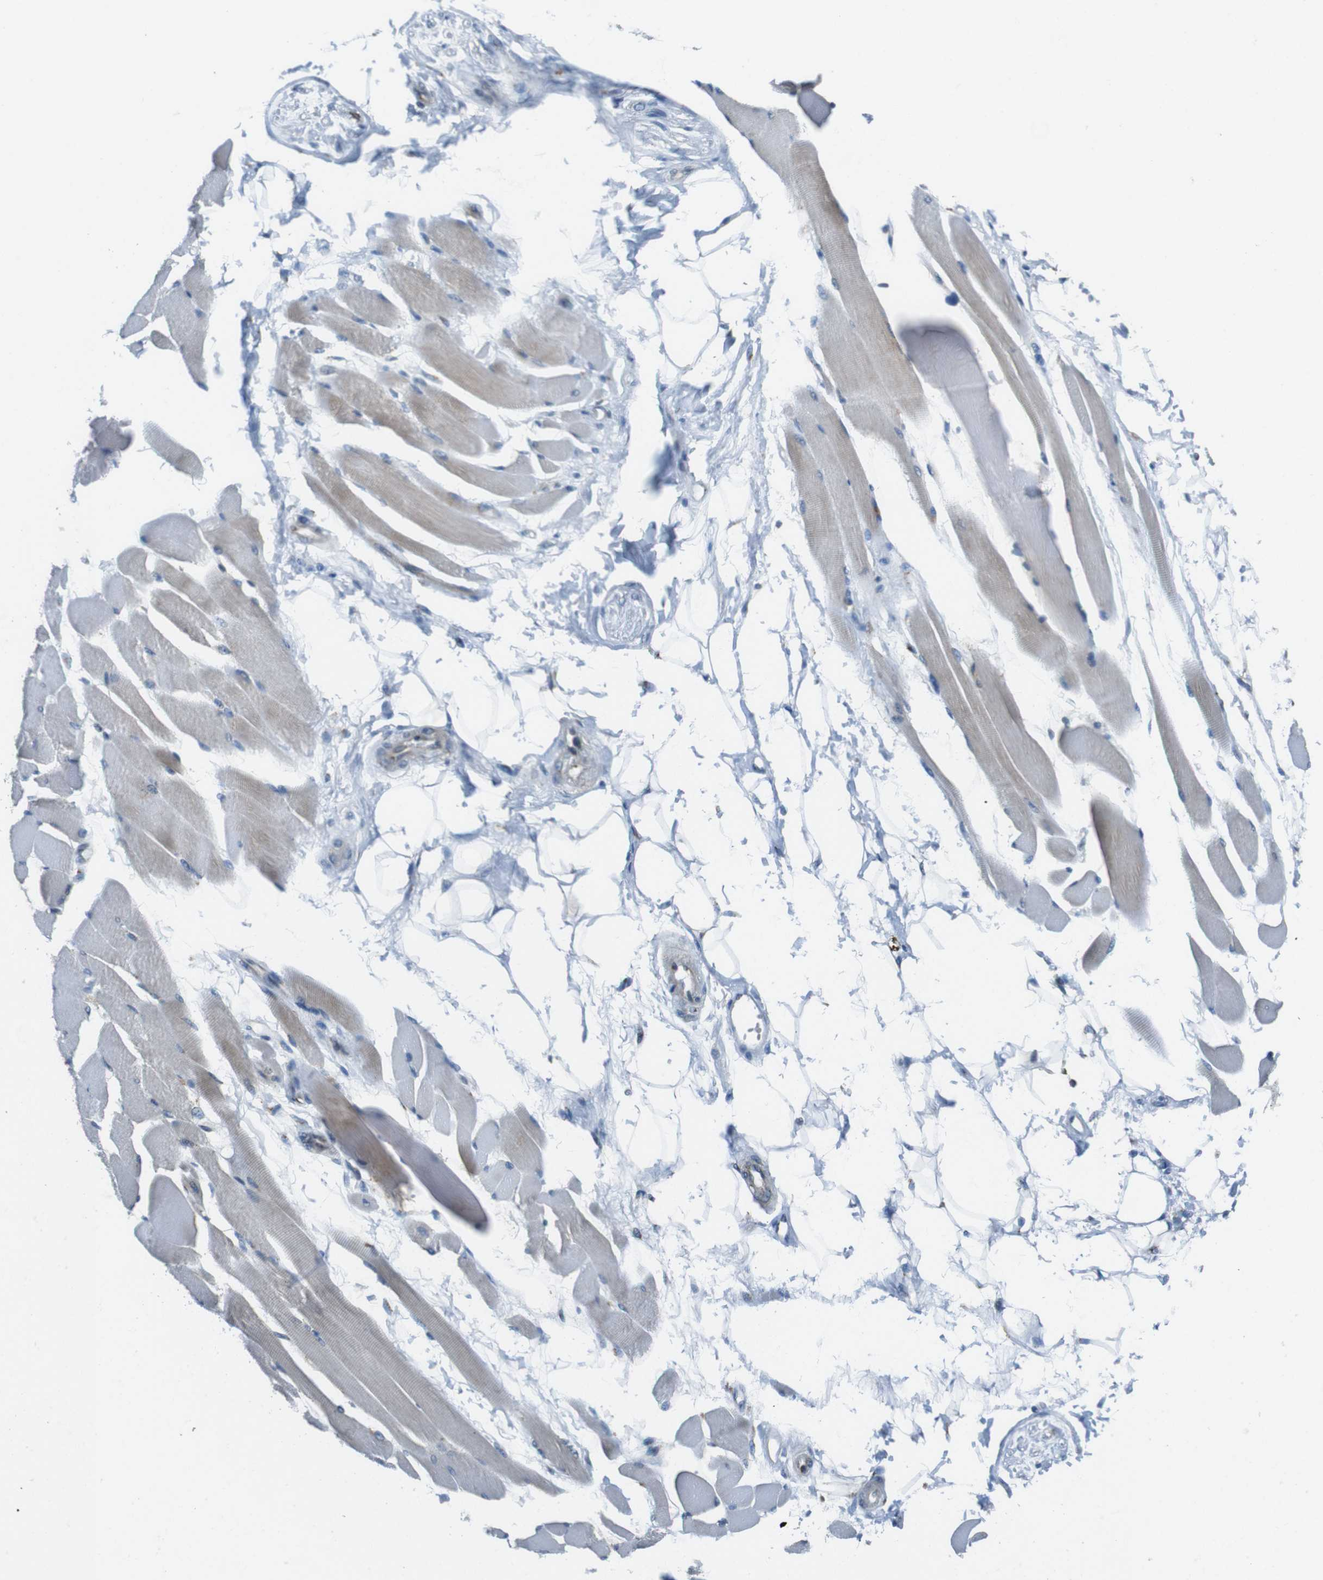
{"staining": {"intensity": "weak", "quantity": "<25%", "location": "cytoplasmic/membranous"}, "tissue": "skeletal muscle", "cell_type": "Myocytes", "image_type": "normal", "snomed": [{"axis": "morphology", "description": "Normal tissue, NOS"}, {"axis": "topography", "description": "Skeletal muscle"}, {"axis": "topography", "description": "Peripheral nerve tissue"}], "caption": "The micrograph demonstrates no significant positivity in myocytes of skeletal muscle.", "gene": "ZFPL1", "patient": {"sex": "female", "age": 84}}